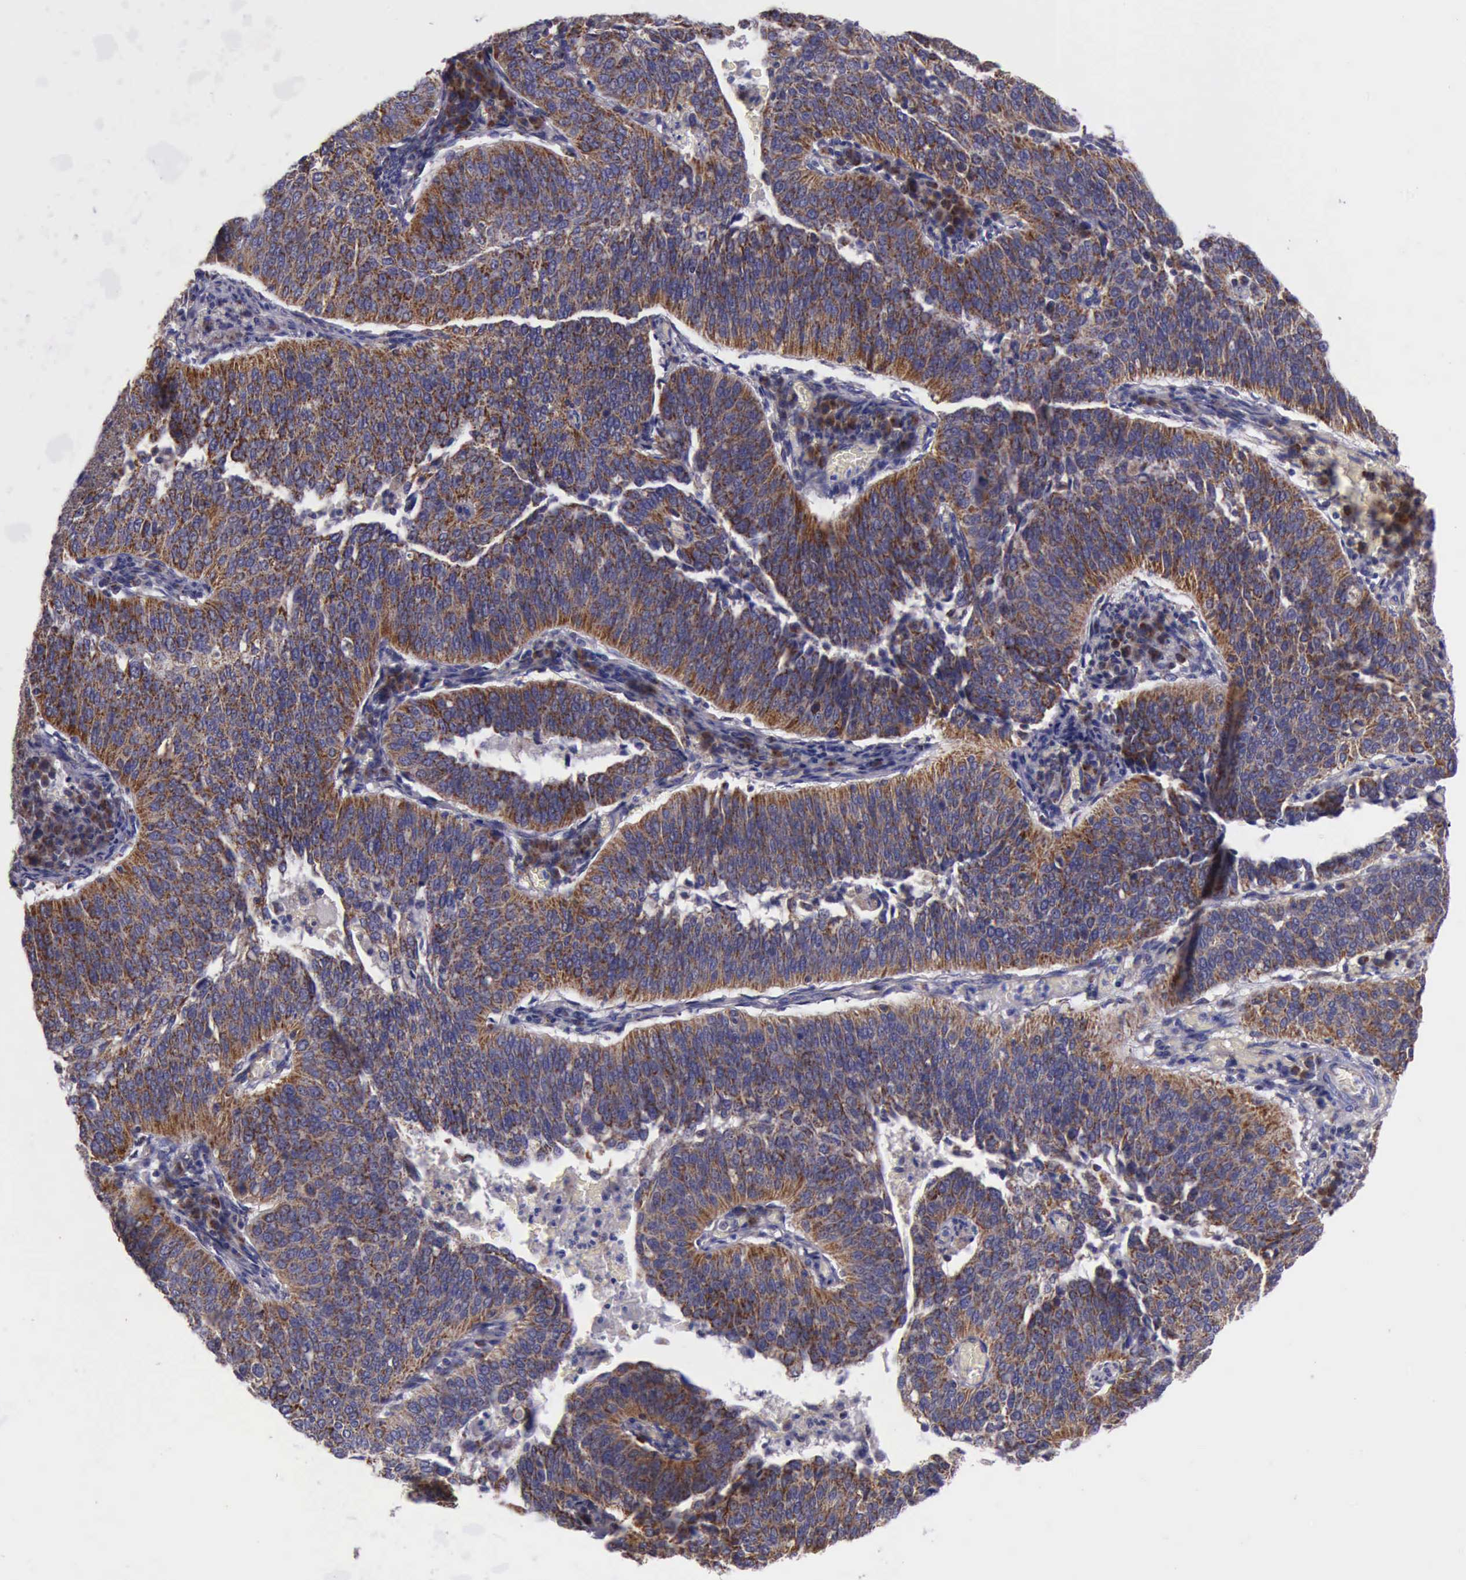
{"staining": {"intensity": "moderate", "quantity": ">75%", "location": "cytoplasmic/membranous"}, "tissue": "cervical cancer", "cell_type": "Tumor cells", "image_type": "cancer", "snomed": [{"axis": "morphology", "description": "Squamous cell carcinoma, NOS"}, {"axis": "topography", "description": "Cervix"}], "caption": "Squamous cell carcinoma (cervical) stained with a brown dye reveals moderate cytoplasmic/membranous positive expression in approximately >75% of tumor cells.", "gene": "TXN2", "patient": {"sex": "female", "age": 39}}